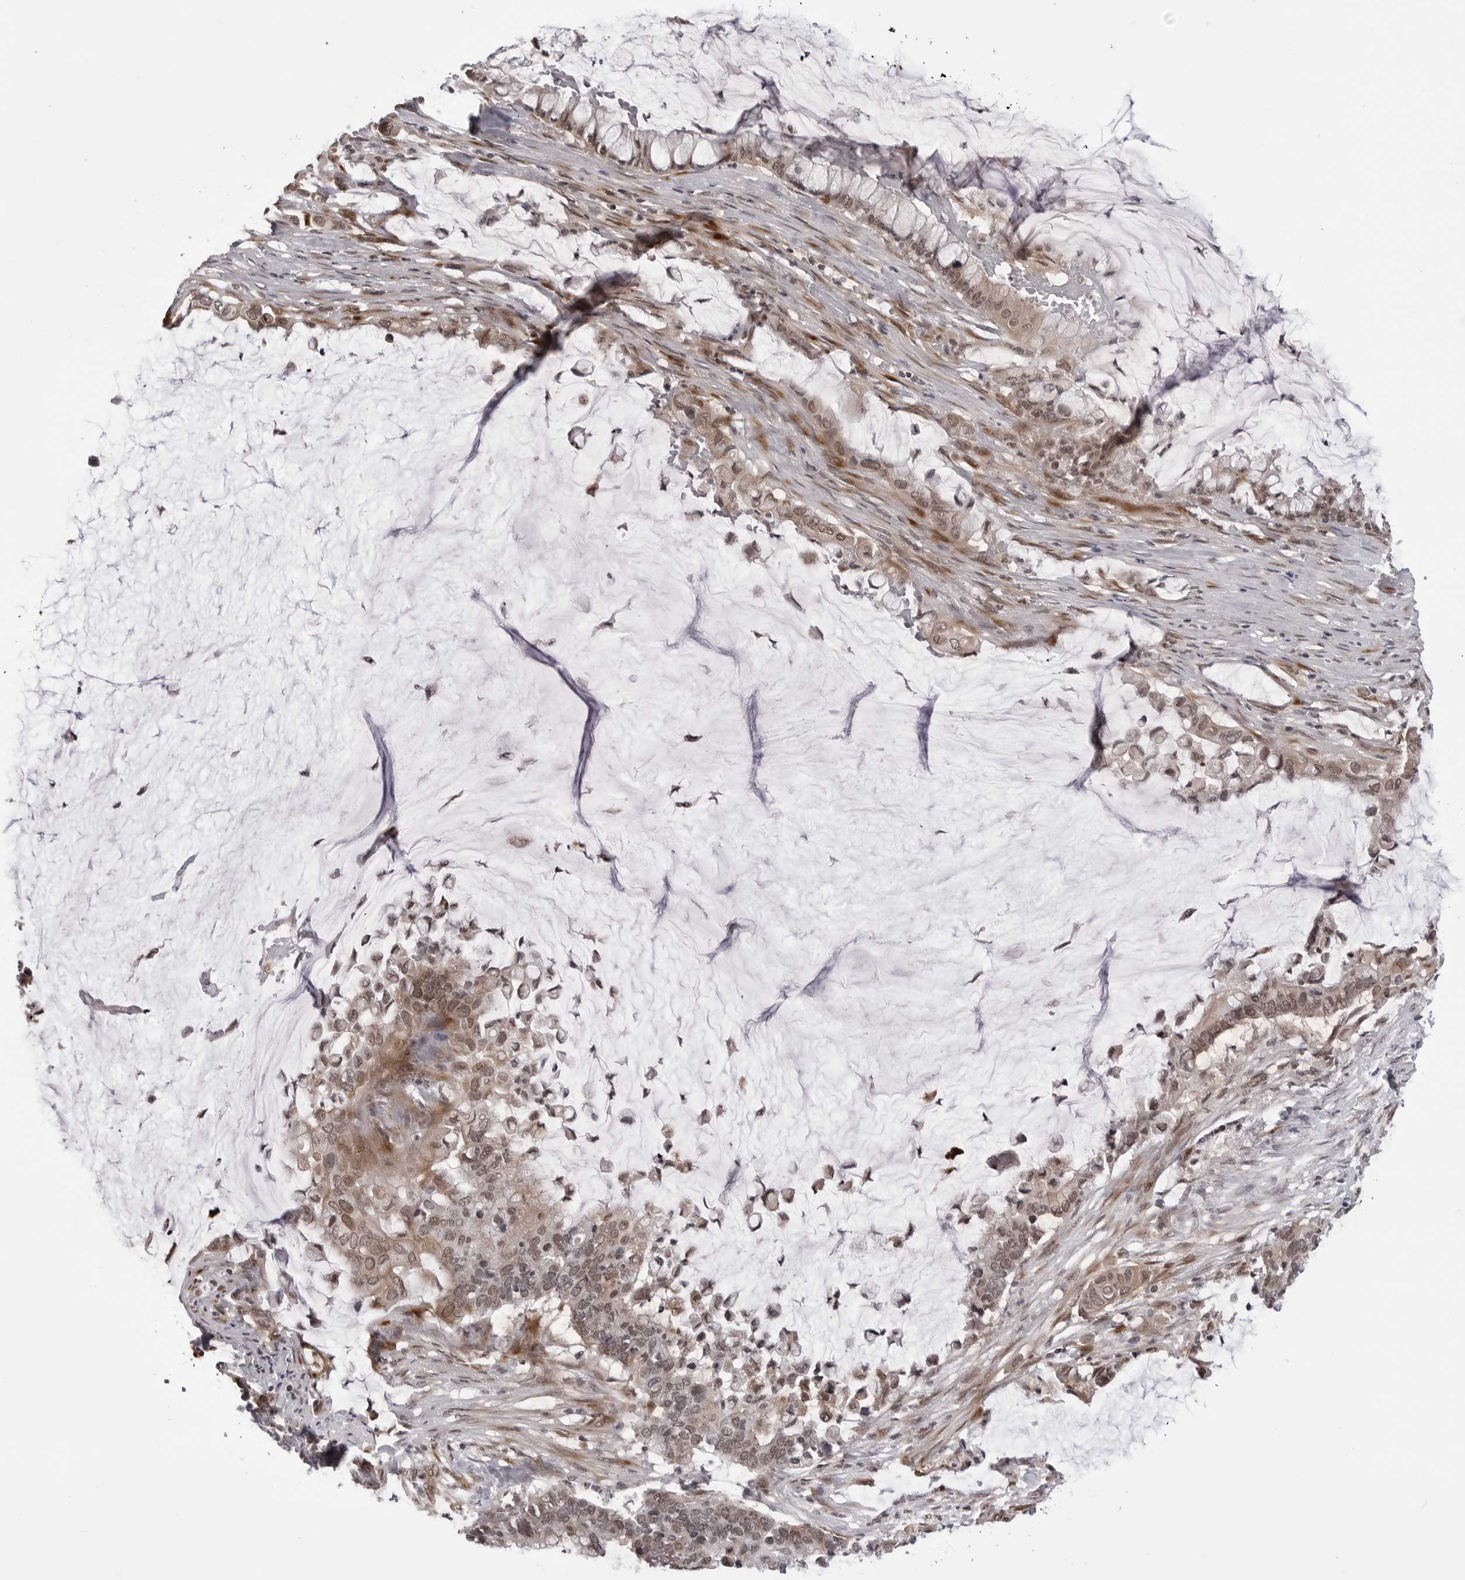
{"staining": {"intensity": "moderate", "quantity": ">75%", "location": "nuclear"}, "tissue": "pancreatic cancer", "cell_type": "Tumor cells", "image_type": "cancer", "snomed": [{"axis": "morphology", "description": "Adenocarcinoma, NOS"}, {"axis": "topography", "description": "Pancreas"}], "caption": "Moderate nuclear positivity is identified in about >75% of tumor cells in adenocarcinoma (pancreatic).", "gene": "PHF3", "patient": {"sex": "male", "age": 41}}